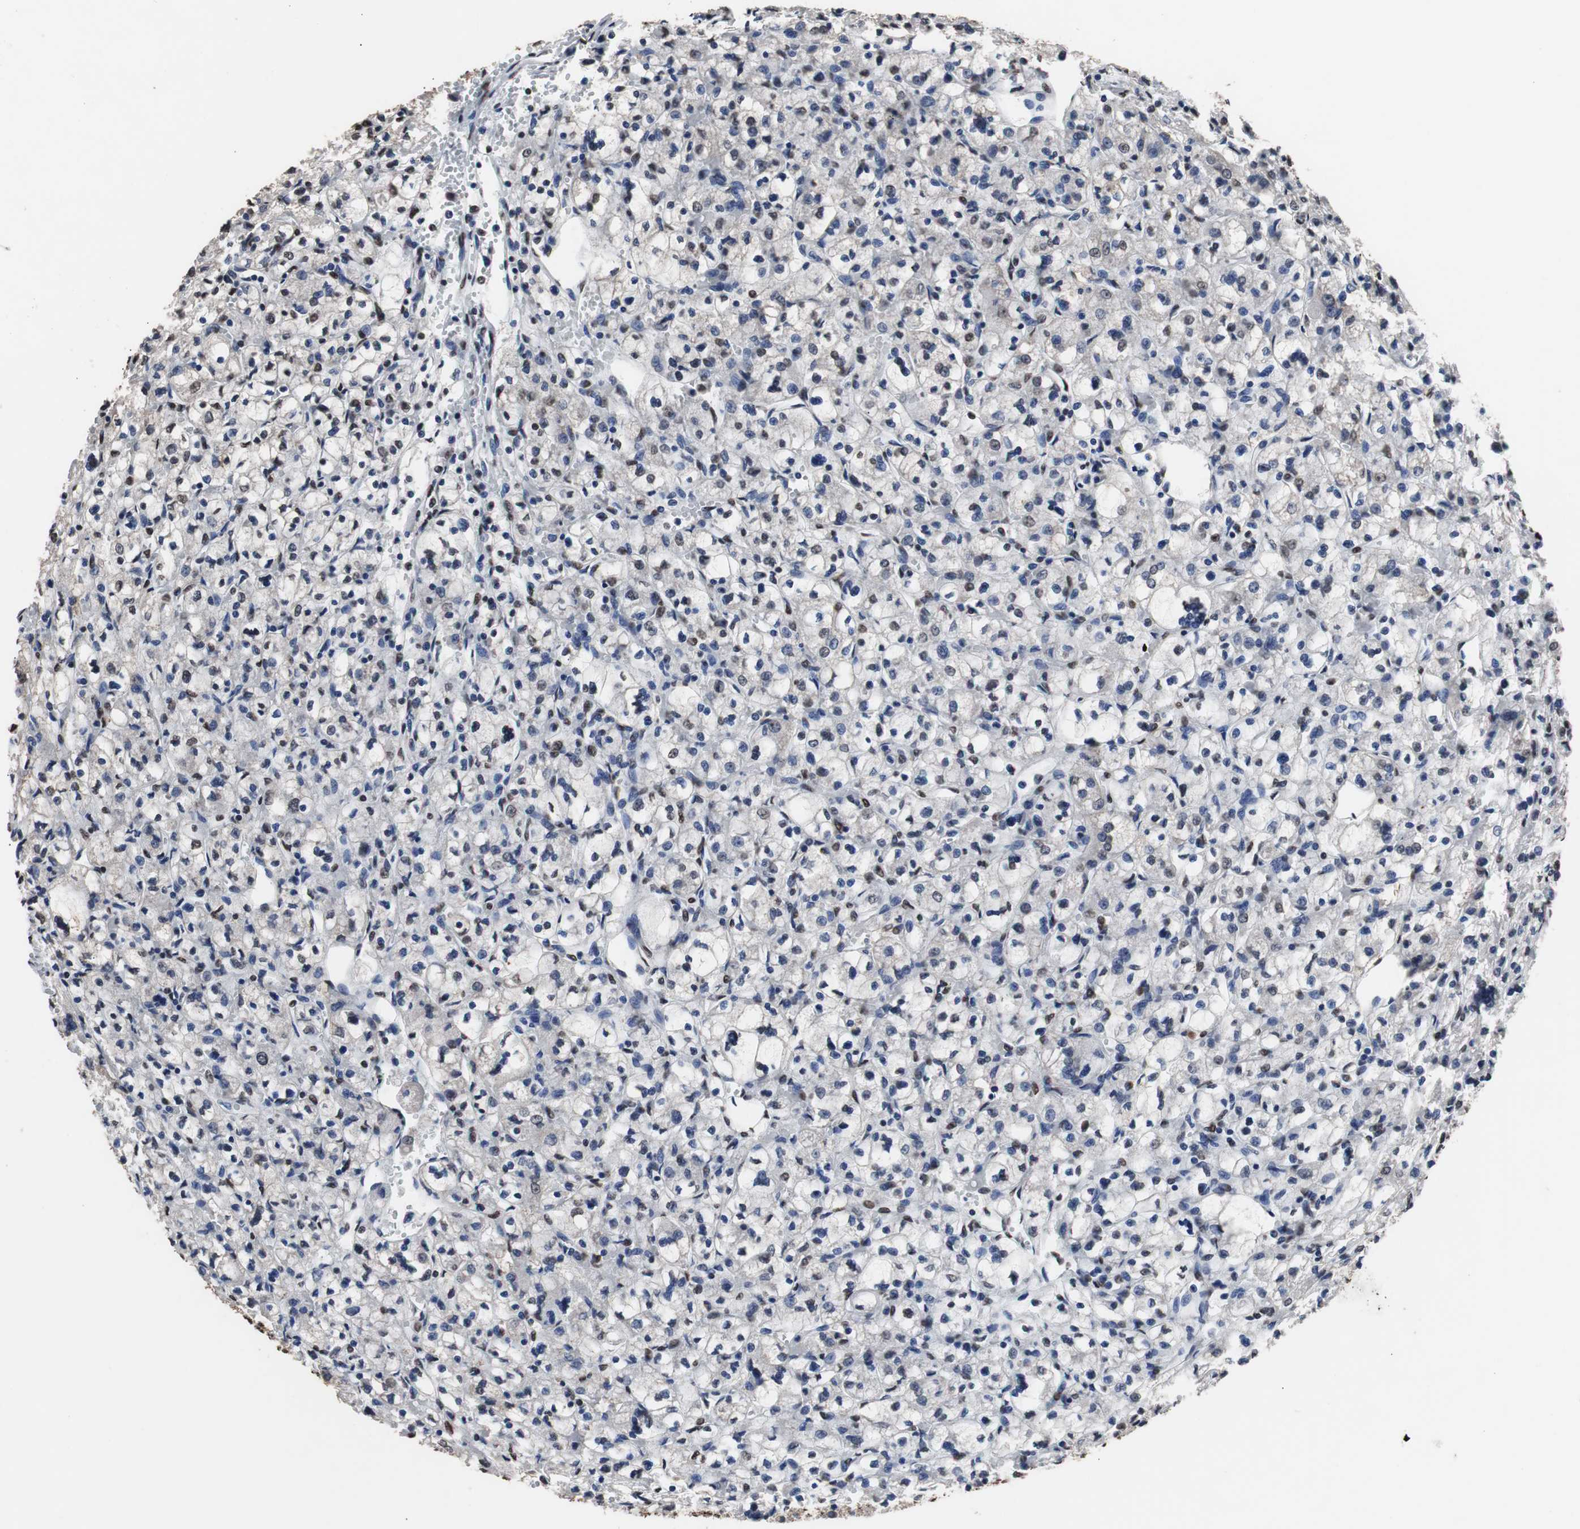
{"staining": {"intensity": "weak", "quantity": "<25%", "location": "nuclear"}, "tissue": "renal cancer", "cell_type": "Tumor cells", "image_type": "cancer", "snomed": [{"axis": "morphology", "description": "Adenocarcinoma, NOS"}, {"axis": "topography", "description": "Kidney"}], "caption": "Tumor cells are negative for brown protein staining in renal cancer.", "gene": "MED27", "patient": {"sex": "female", "age": 83}}